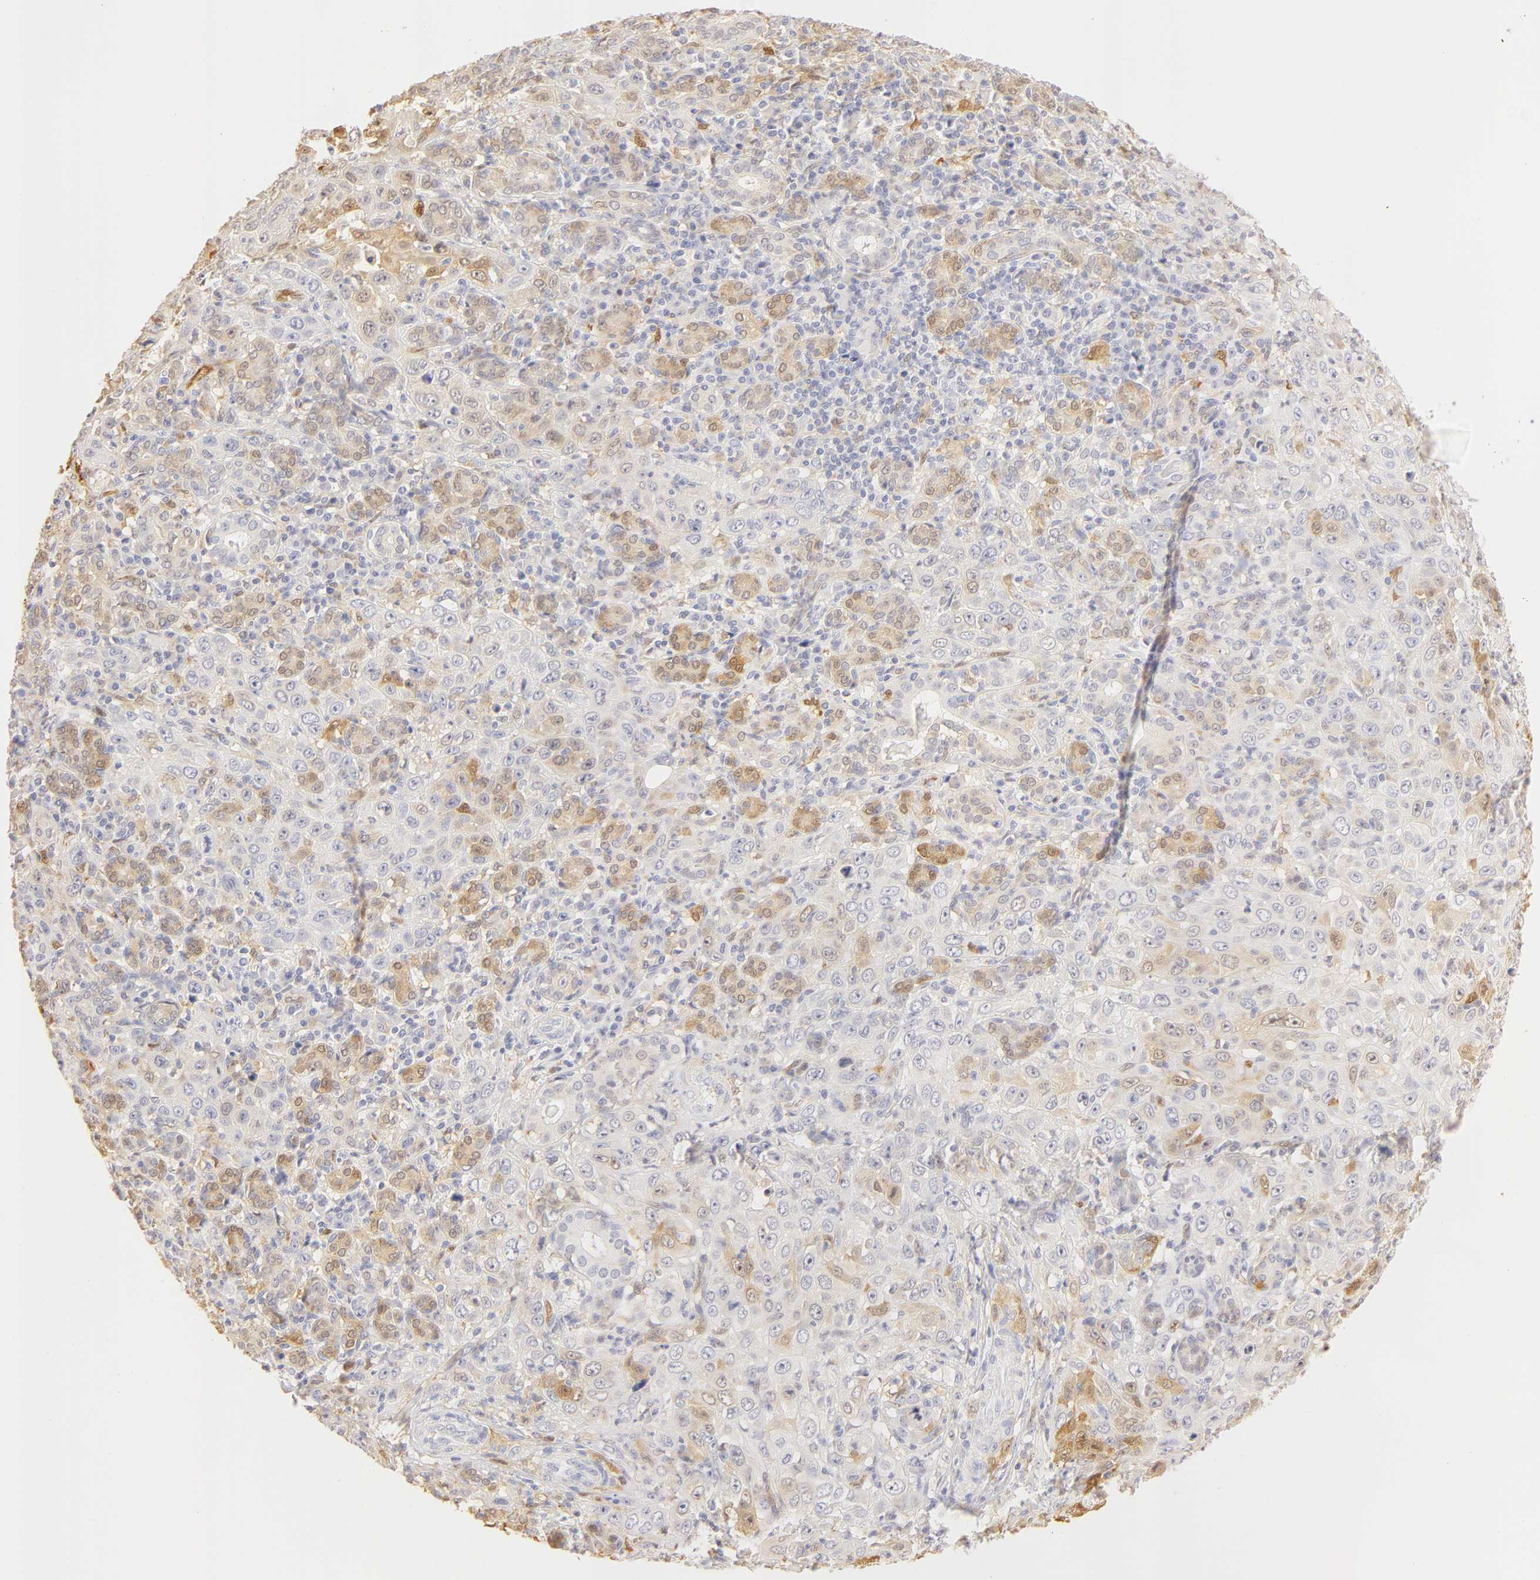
{"staining": {"intensity": "weak", "quantity": "<25%", "location": "nuclear"}, "tissue": "skin cancer", "cell_type": "Tumor cells", "image_type": "cancer", "snomed": [{"axis": "morphology", "description": "Squamous cell carcinoma, NOS"}, {"axis": "topography", "description": "Skin"}], "caption": "This is an IHC micrograph of human skin cancer. There is no positivity in tumor cells.", "gene": "CA2", "patient": {"sex": "male", "age": 84}}